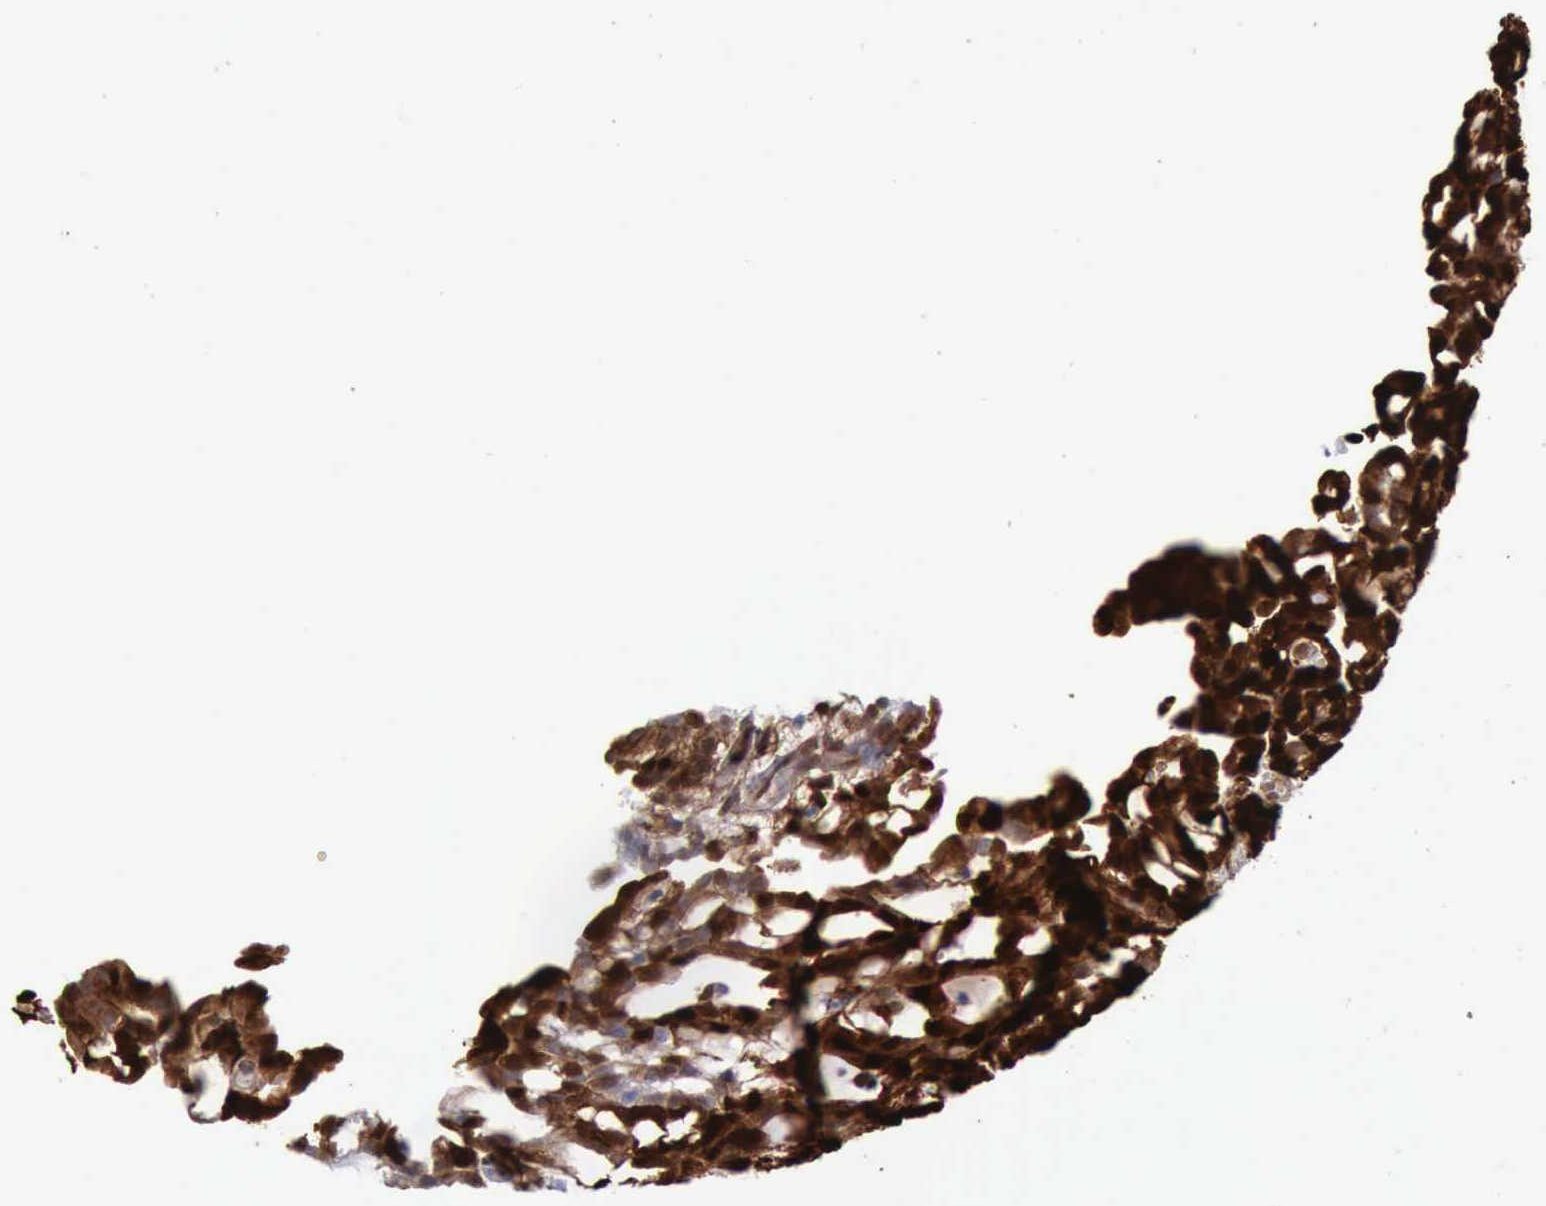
{"staining": {"intensity": "strong", "quantity": ">75%", "location": "cytoplasmic/membranous,nuclear"}, "tissue": "renal cancer", "cell_type": "Tumor cells", "image_type": "cancer", "snomed": [{"axis": "morphology", "description": "Adenocarcinoma, NOS"}, {"axis": "topography", "description": "Kidney"}], "caption": "A high-resolution image shows IHC staining of renal adenocarcinoma, which reveals strong cytoplasmic/membranous and nuclear positivity in approximately >75% of tumor cells. The protein is stained brown, and the nuclei are stained in blue (DAB (3,3'-diaminobenzidine) IHC with brightfield microscopy, high magnification).", "gene": "FHL1", "patient": {"sex": "male", "age": 63}}